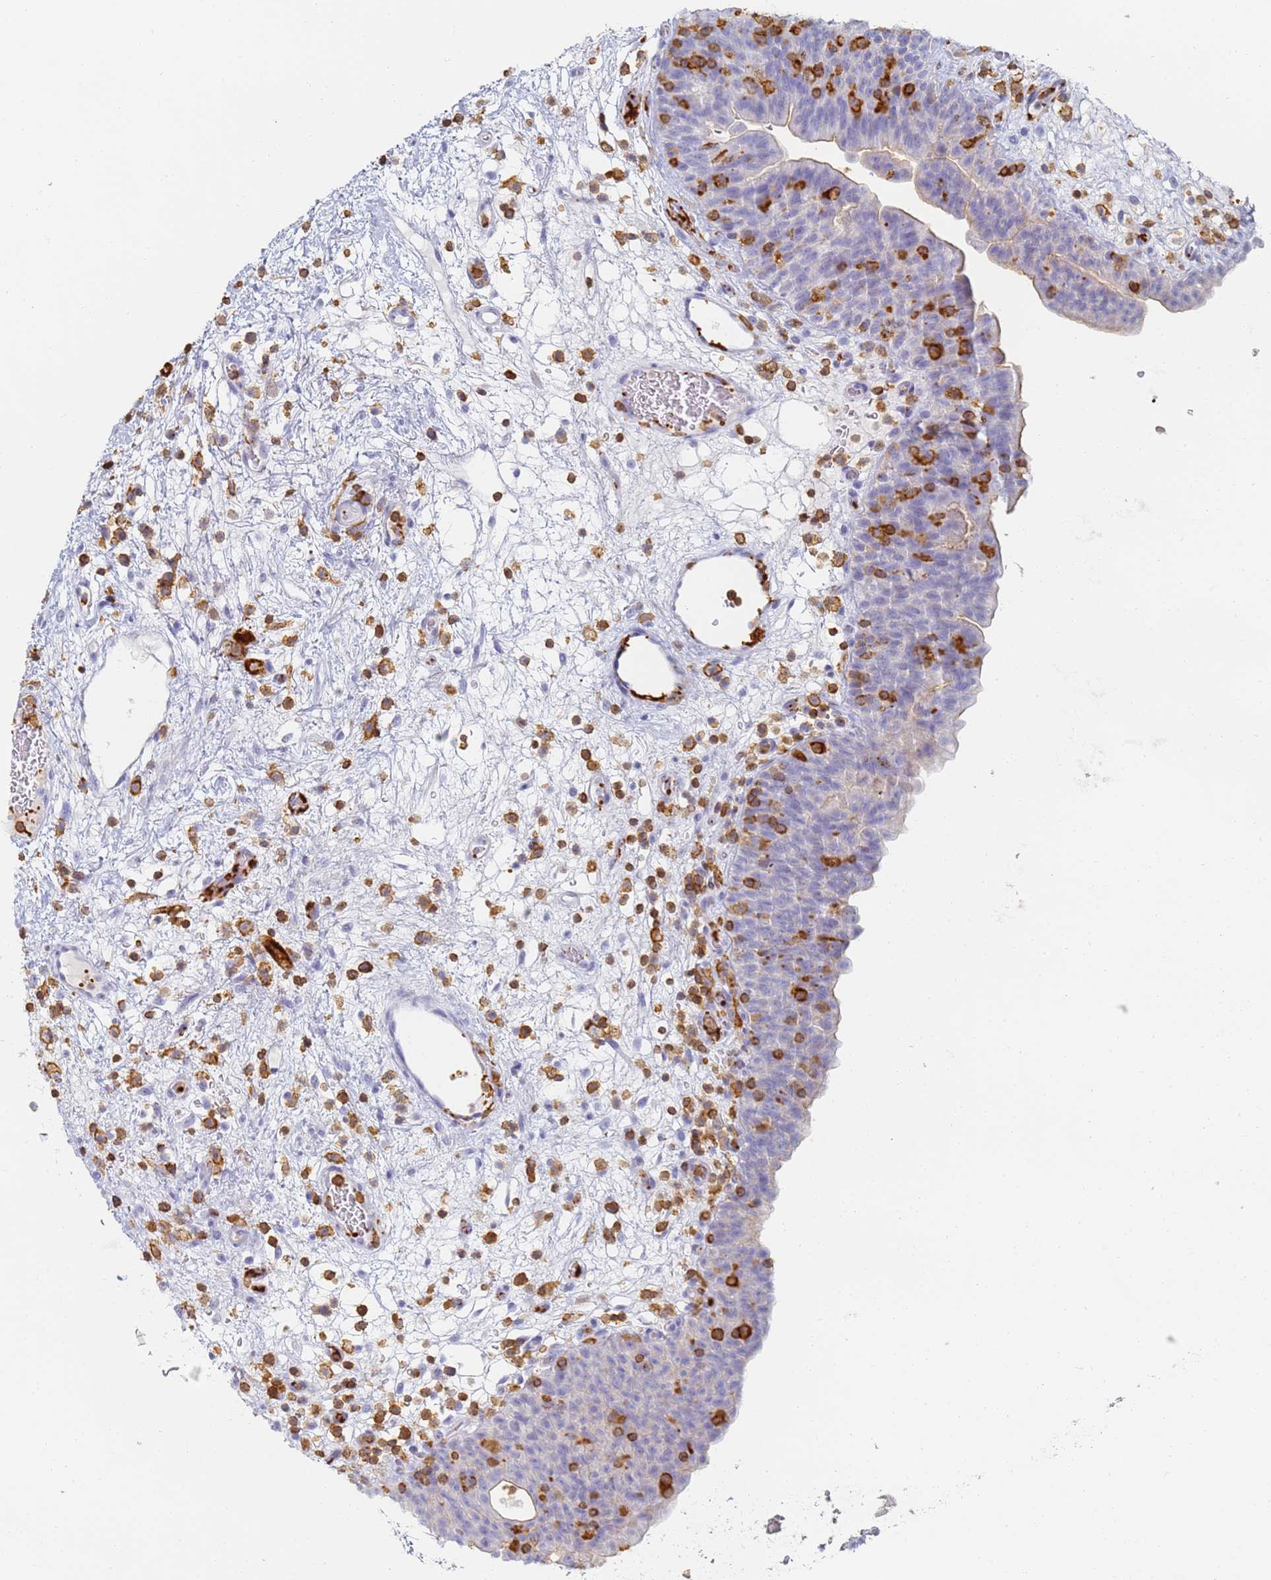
{"staining": {"intensity": "negative", "quantity": "none", "location": "none"}, "tissue": "urinary bladder", "cell_type": "Urothelial cells", "image_type": "normal", "snomed": [{"axis": "morphology", "description": "Normal tissue, NOS"}, {"axis": "topography", "description": "Urinary bladder"}], "caption": "Unremarkable urinary bladder was stained to show a protein in brown. There is no significant expression in urothelial cells. (DAB (3,3'-diaminobenzidine) immunohistochemistry, high magnification).", "gene": "BIN2", "patient": {"sex": "male", "age": 71}}